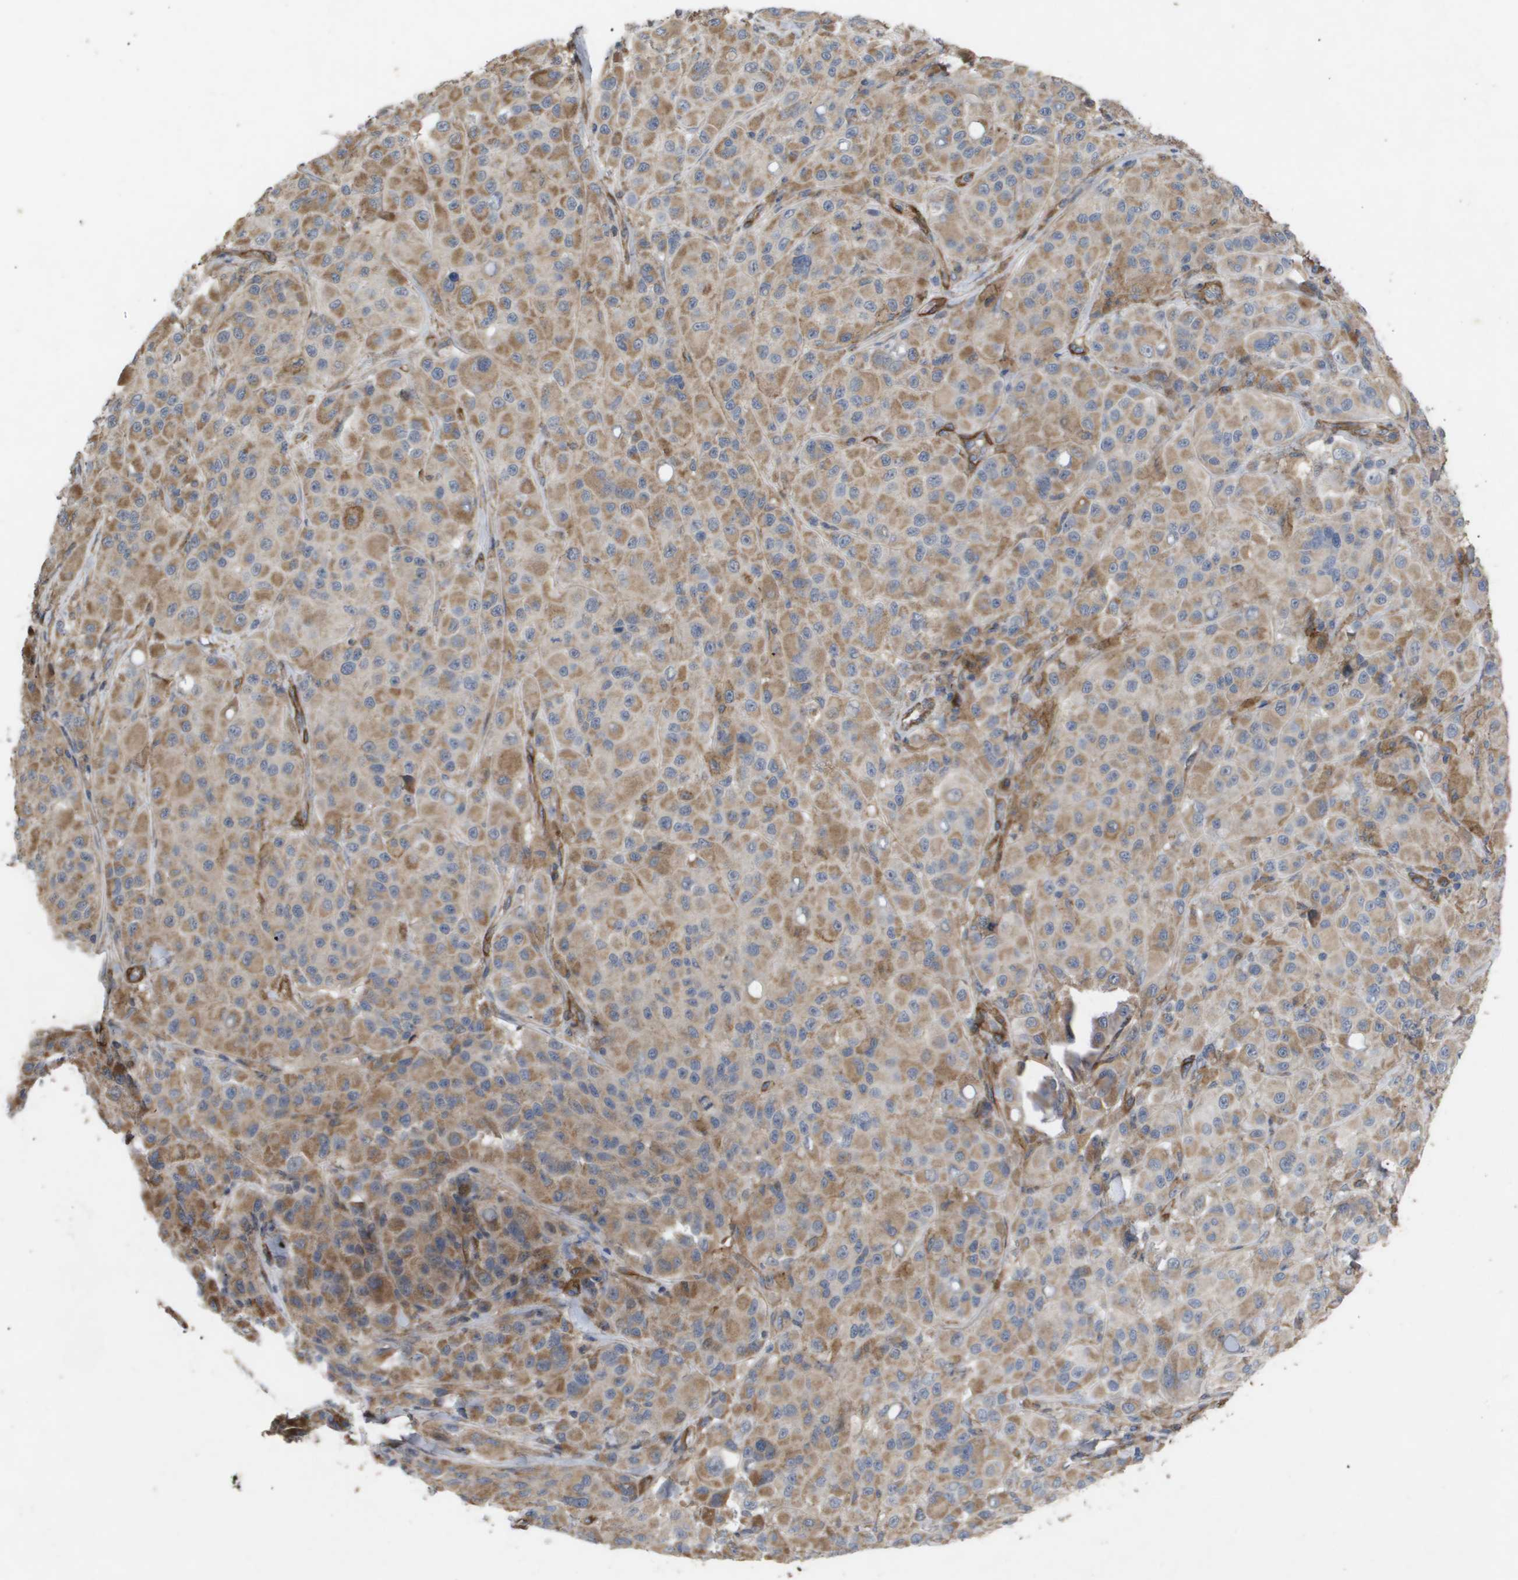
{"staining": {"intensity": "moderate", "quantity": ">75%", "location": "cytoplasmic/membranous"}, "tissue": "melanoma", "cell_type": "Tumor cells", "image_type": "cancer", "snomed": [{"axis": "morphology", "description": "Malignant melanoma, NOS"}, {"axis": "topography", "description": "Skin"}], "caption": "High-power microscopy captured an IHC photomicrograph of melanoma, revealing moderate cytoplasmic/membranous positivity in about >75% of tumor cells. (brown staining indicates protein expression, while blue staining denotes nuclei).", "gene": "TNS1", "patient": {"sex": "male", "age": 84}}